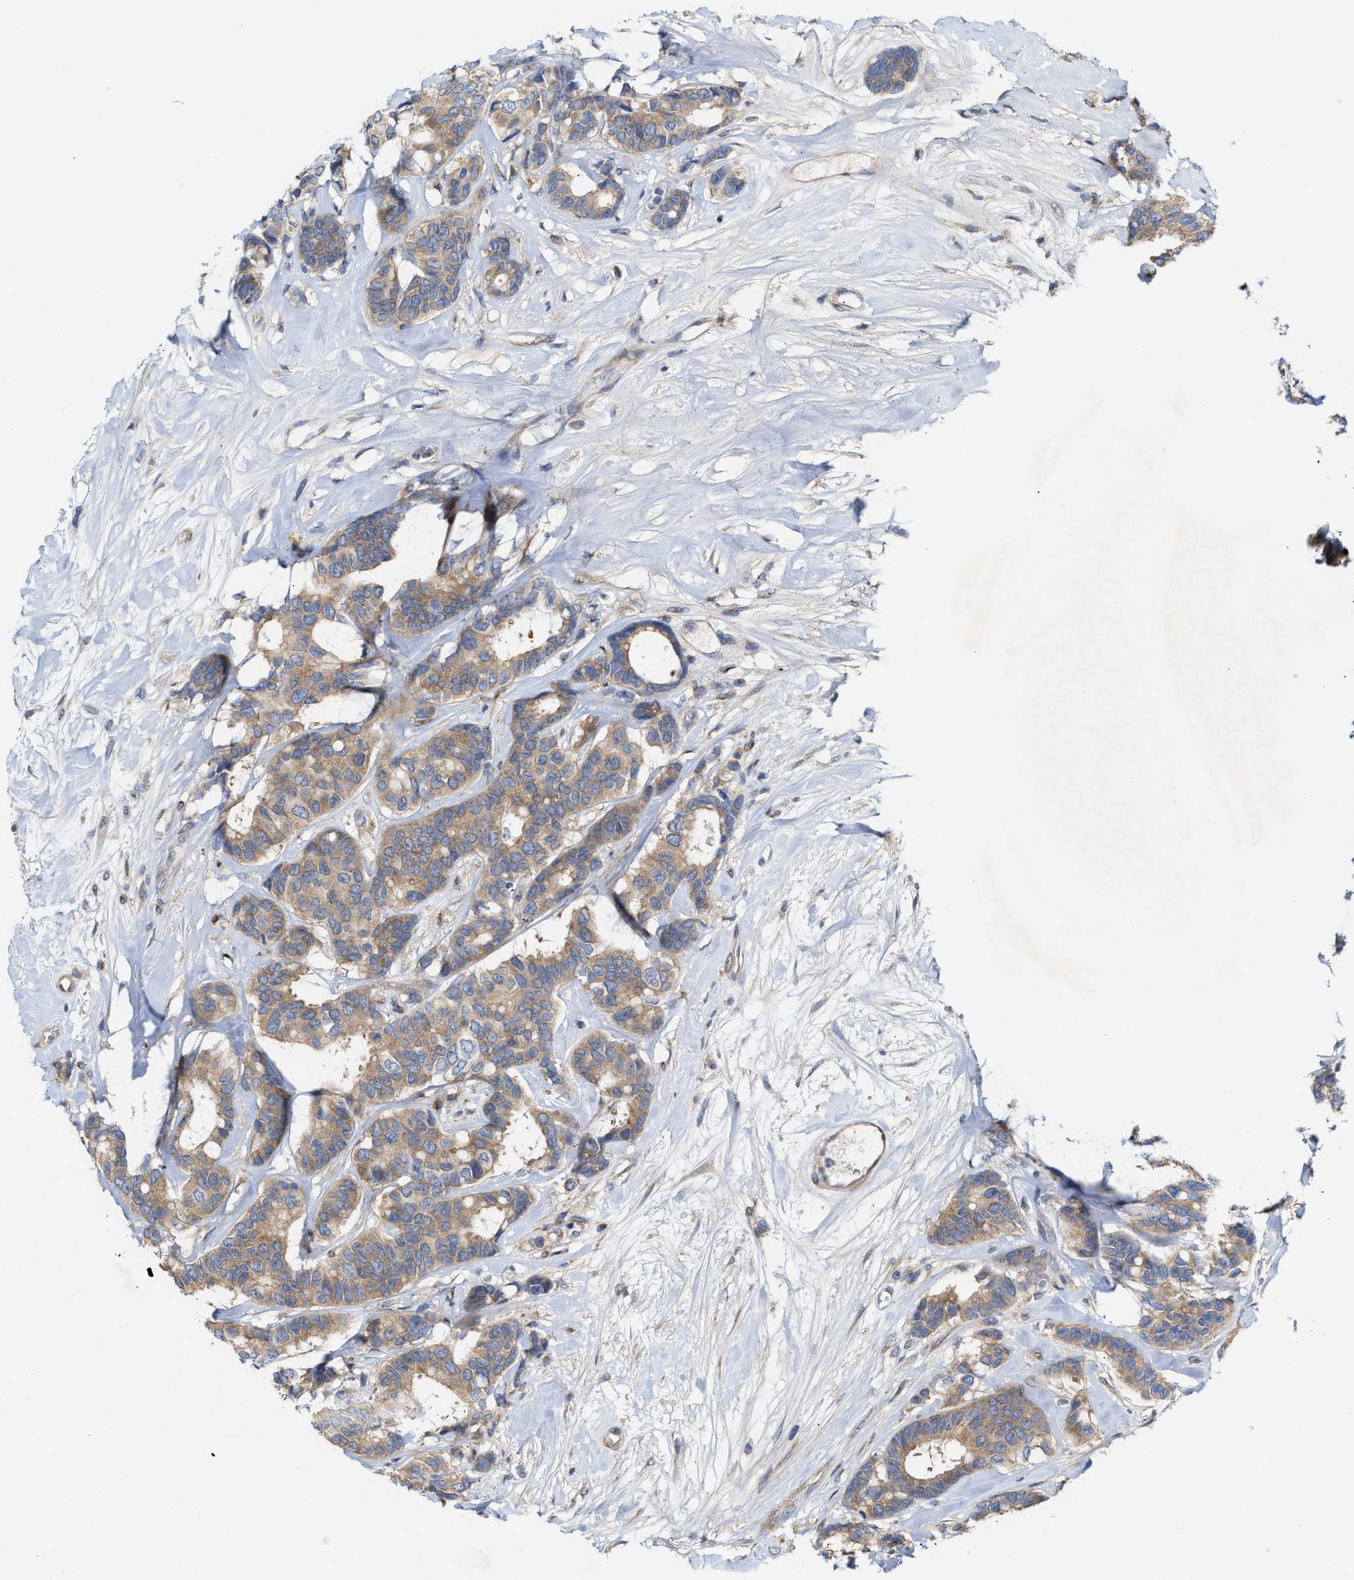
{"staining": {"intensity": "moderate", "quantity": ">75%", "location": "cytoplasmic/membranous"}, "tissue": "breast cancer", "cell_type": "Tumor cells", "image_type": "cancer", "snomed": [{"axis": "morphology", "description": "Duct carcinoma"}, {"axis": "topography", "description": "Breast"}], "caption": "Immunohistochemical staining of breast cancer (infiltrating ductal carcinoma) reveals moderate cytoplasmic/membranous protein staining in approximately >75% of tumor cells.", "gene": "BBLN", "patient": {"sex": "female", "age": 87}}